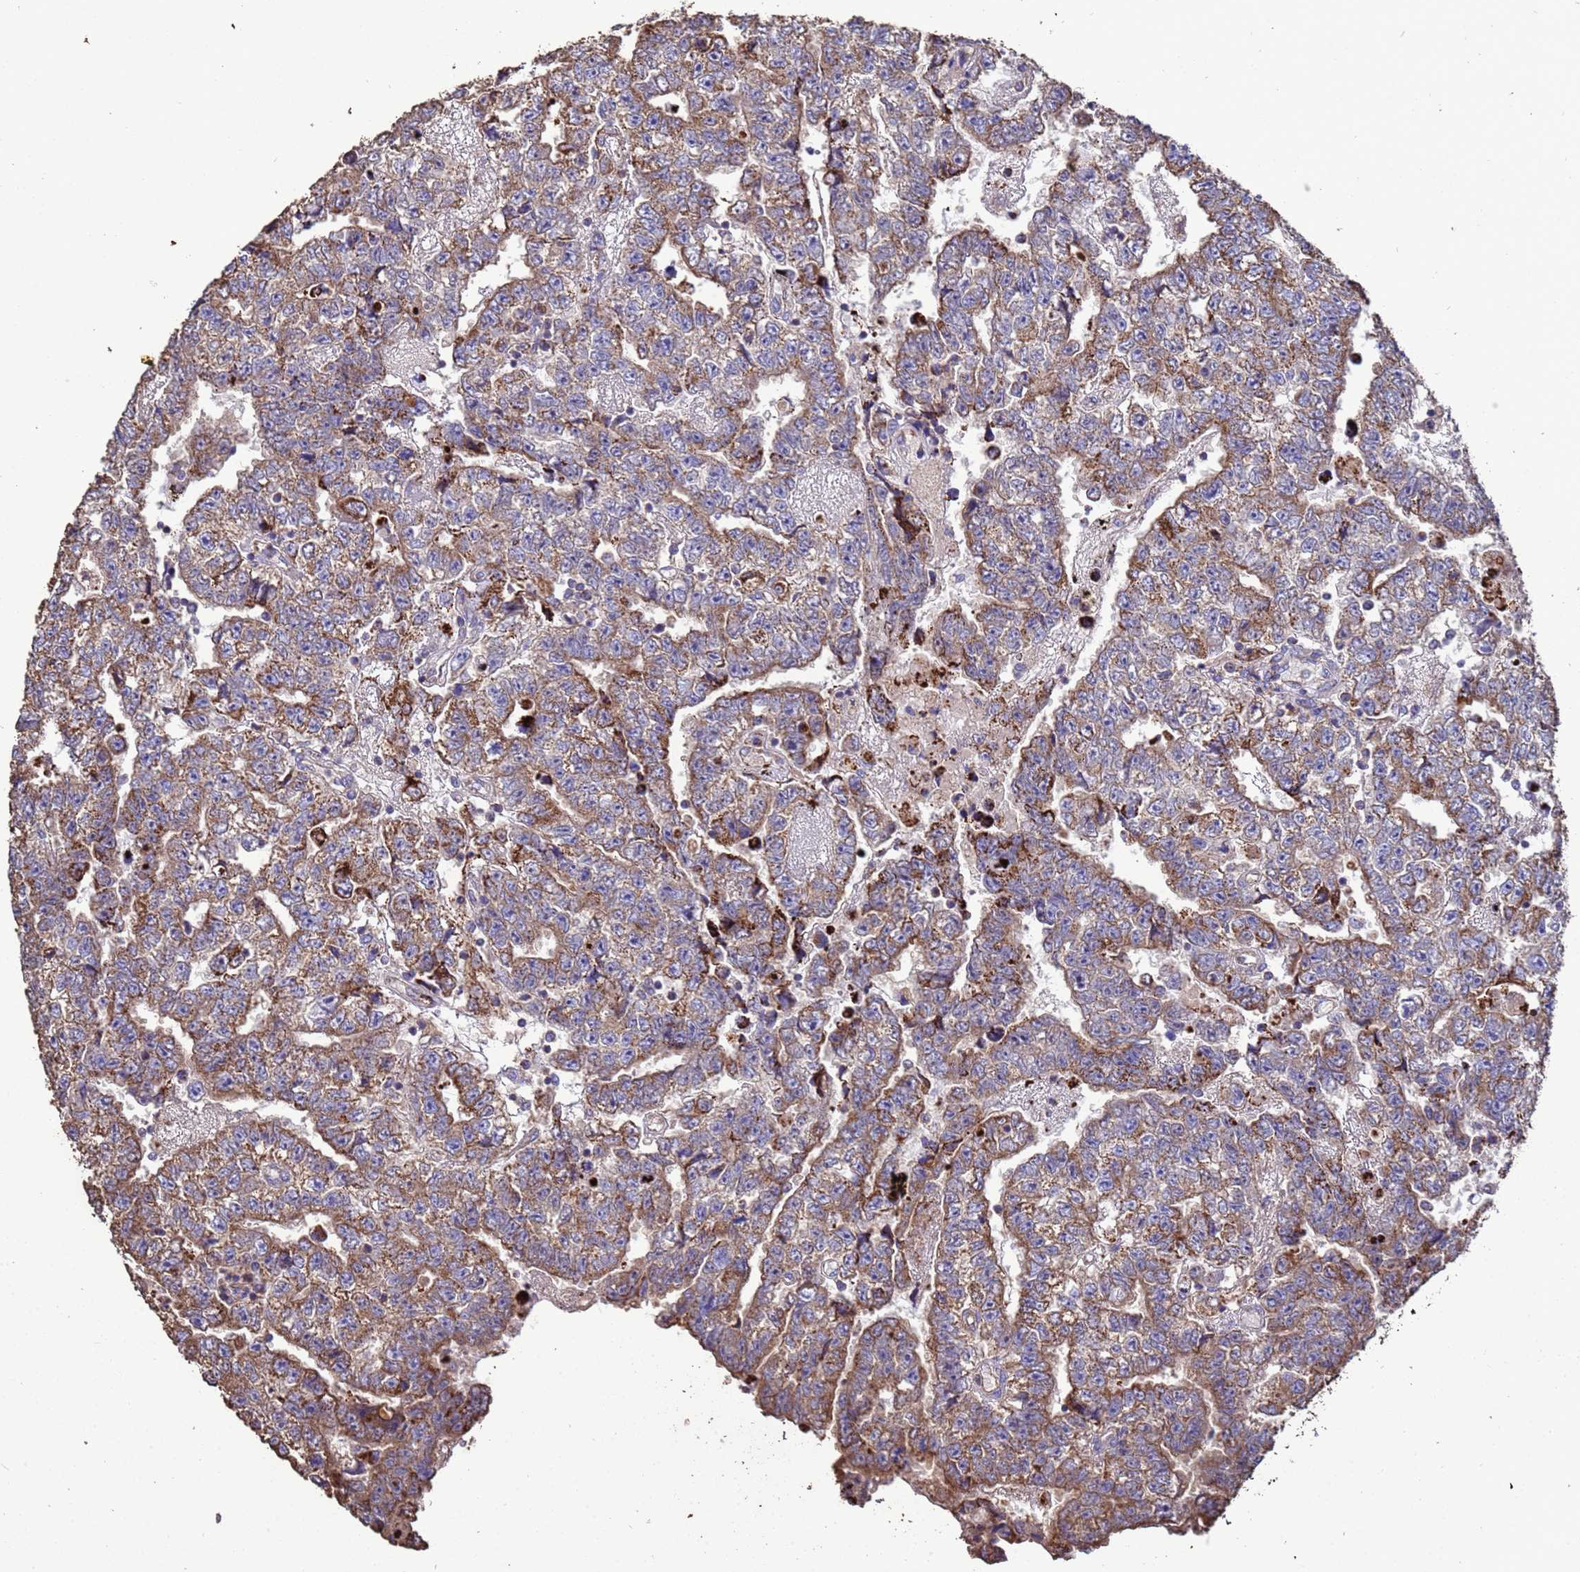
{"staining": {"intensity": "moderate", "quantity": ">75%", "location": "cytoplasmic/membranous"}, "tissue": "testis cancer", "cell_type": "Tumor cells", "image_type": "cancer", "snomed": [{"axis": "morphology", "description": "Carcinoma, Embryonal, NOS"}, {"axis": "topography", "description": "Testis"}], "caption": "Protein expression analysis of testis cancer (embryonal carcinoma) displays moderate cytoplasmic/membranous staining in approximately >75% of tumor cells. The staining was performed using DAB, with brown indicating positive protein expression. Nuclei are stained blue with hematoxylin.", "gene": "ZNFX1", "patient": {"sex": "male", "age": 25}}